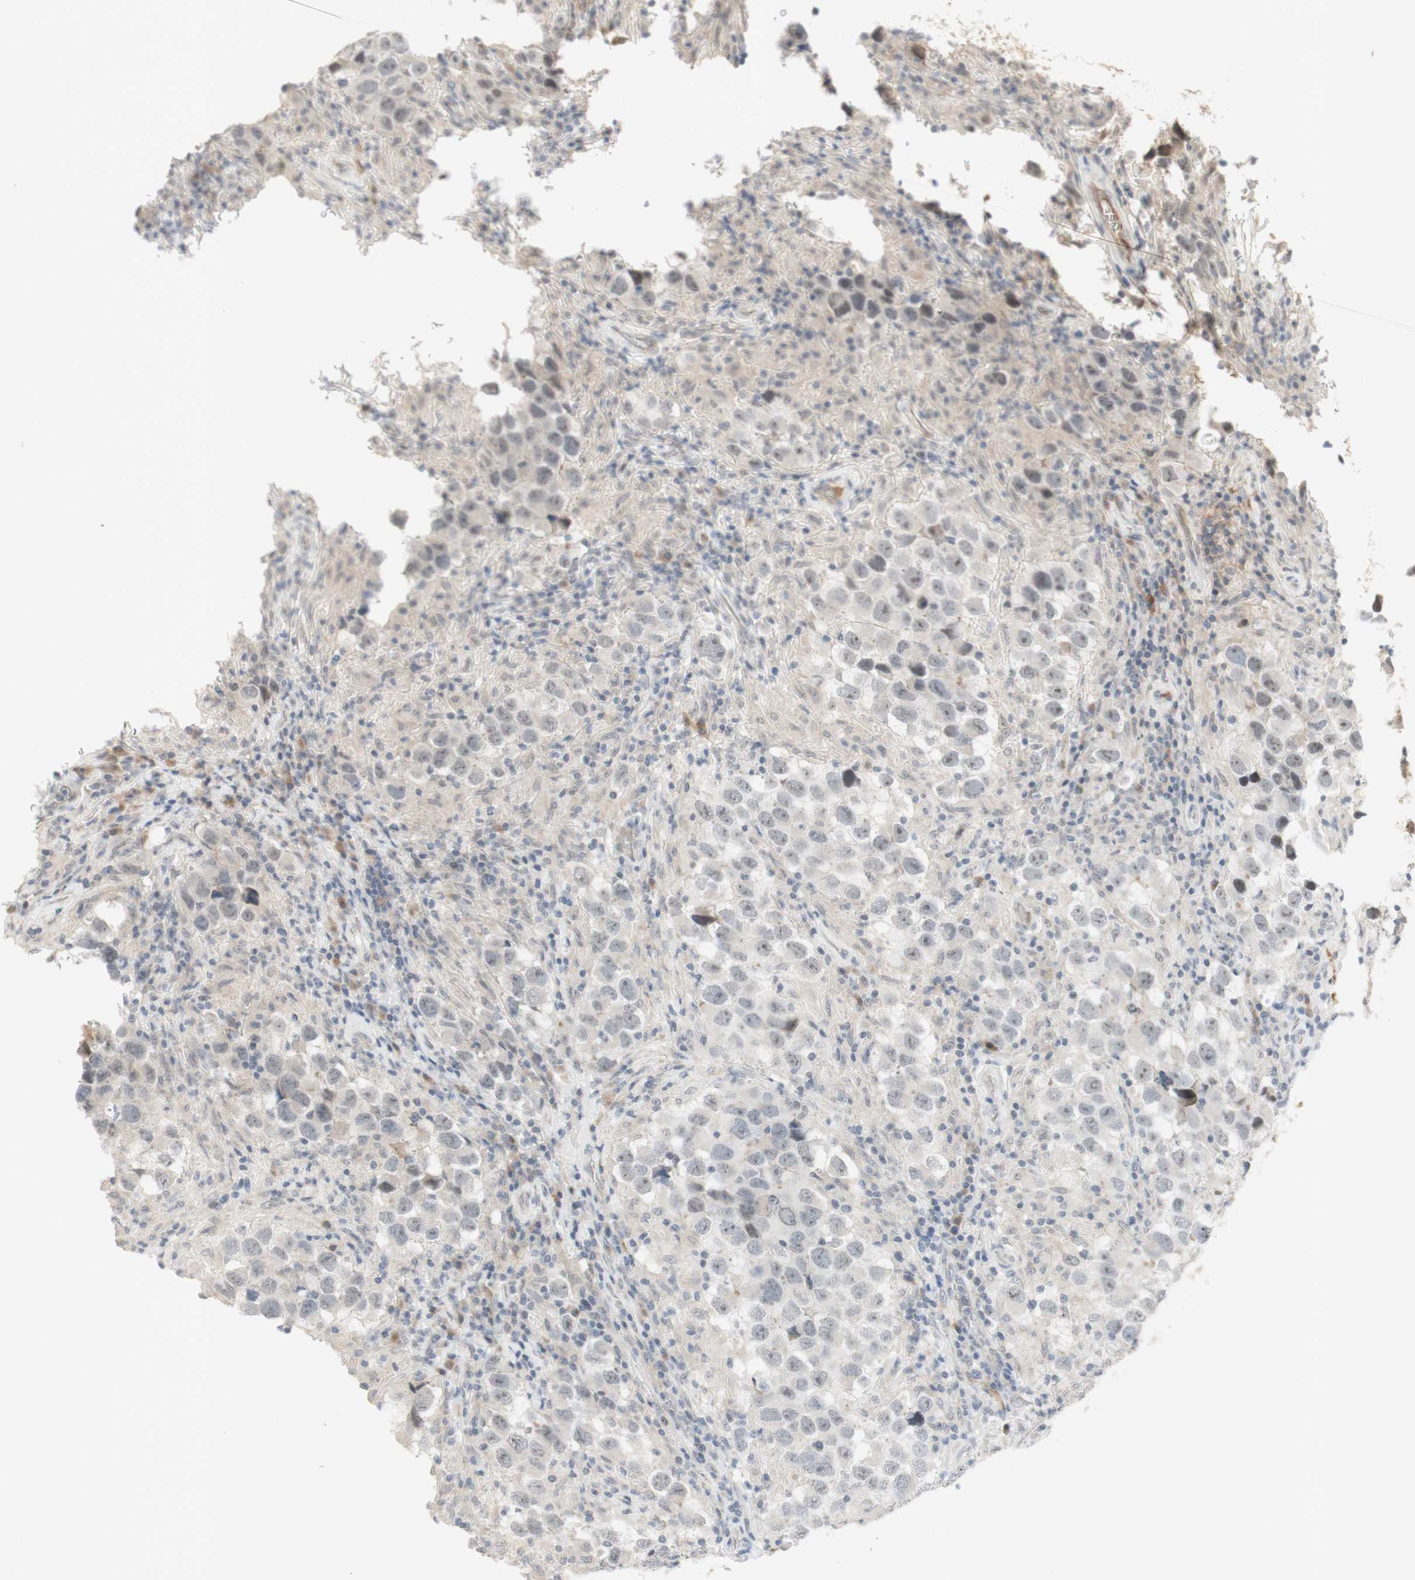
{"staining": {"intensity": "negative", "quantity": "none", "location": "none"}, "tissue": "testis cancer", "cell_type": "Tumor cells", "image_type": "cancer", "snomed": [{"axis": "morphology", "description": "Carcinoma, Embryonal, NOS"}, {"axis": "topography", "description": "Testis"}], "caption": "Immunohistochemistry histopathology image of neoplastic tissue: testis cancer (embryonal carcinoma) stained with DAB shows no significant protein positivity in tumor cells.", "gene": "PLCD4", "patient": {"sex": "male", "age": 21}}